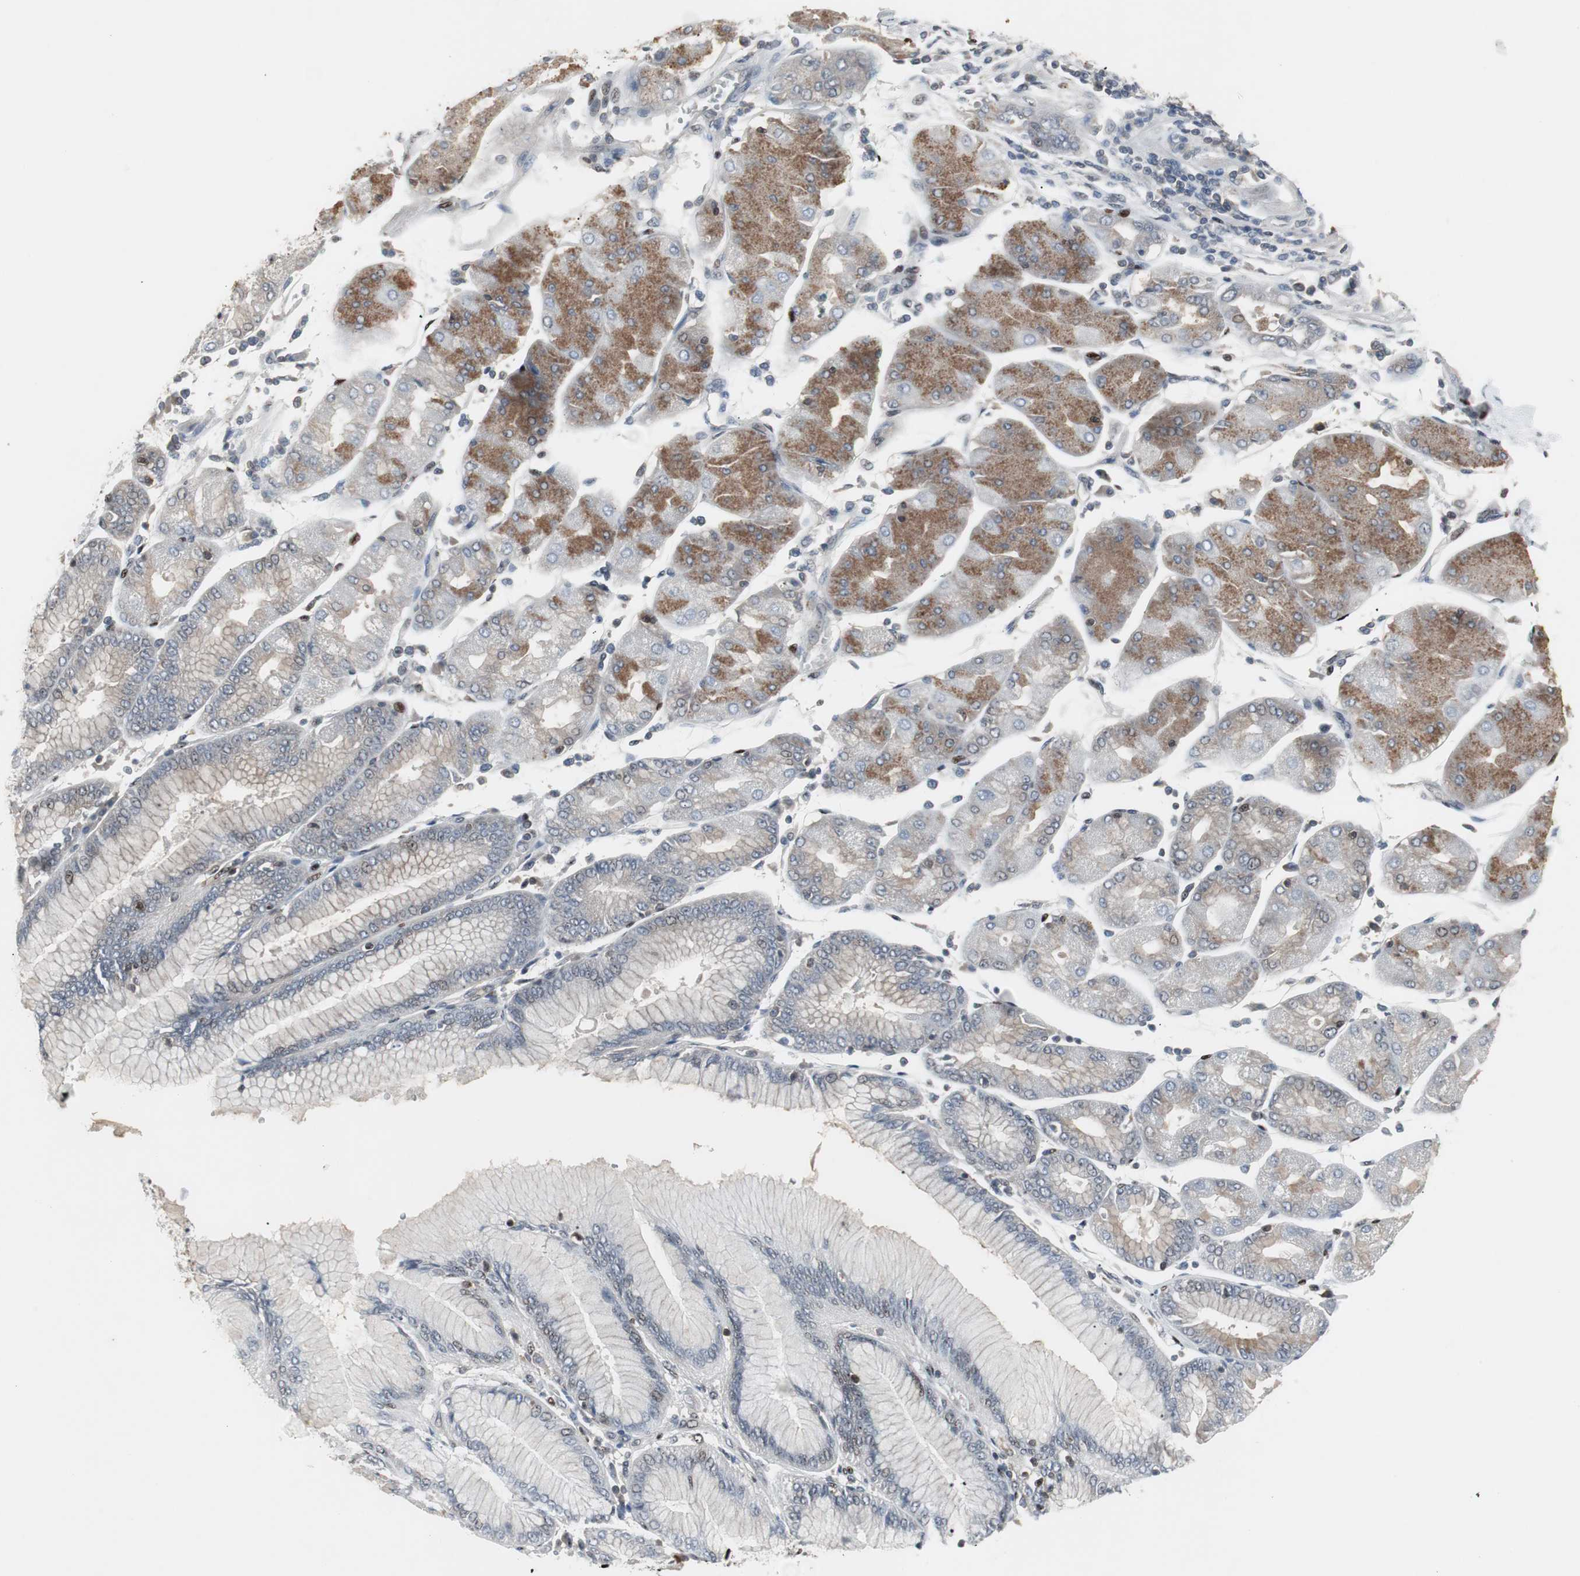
{"staining": {"intensity": "moderate", "quantity": "25%-75%", "location": "cytoplasmic/membranous"}, "tissue": "stomach cancer", "cell_type": "Tumor cells", "image_type": "cancer", "snomed": [{"axis": "morphology", "description": "Normal tissue, NOS"}, {"axis": "morphology", "description": "Adenocarcinoma, NOS"}, {"axis": "topography", "description": "Stomach, upper"}, {"axis": "topography", "description": "Stomach"}], "caption": "Human stomach cancer stained with a brown dye demonstrates moderate cytoplasmic/membranous positive expression in approximately 25%-75% of tumor cells.", "gene": "GRK2", "patient": {"sex": "male", "age": 59}}